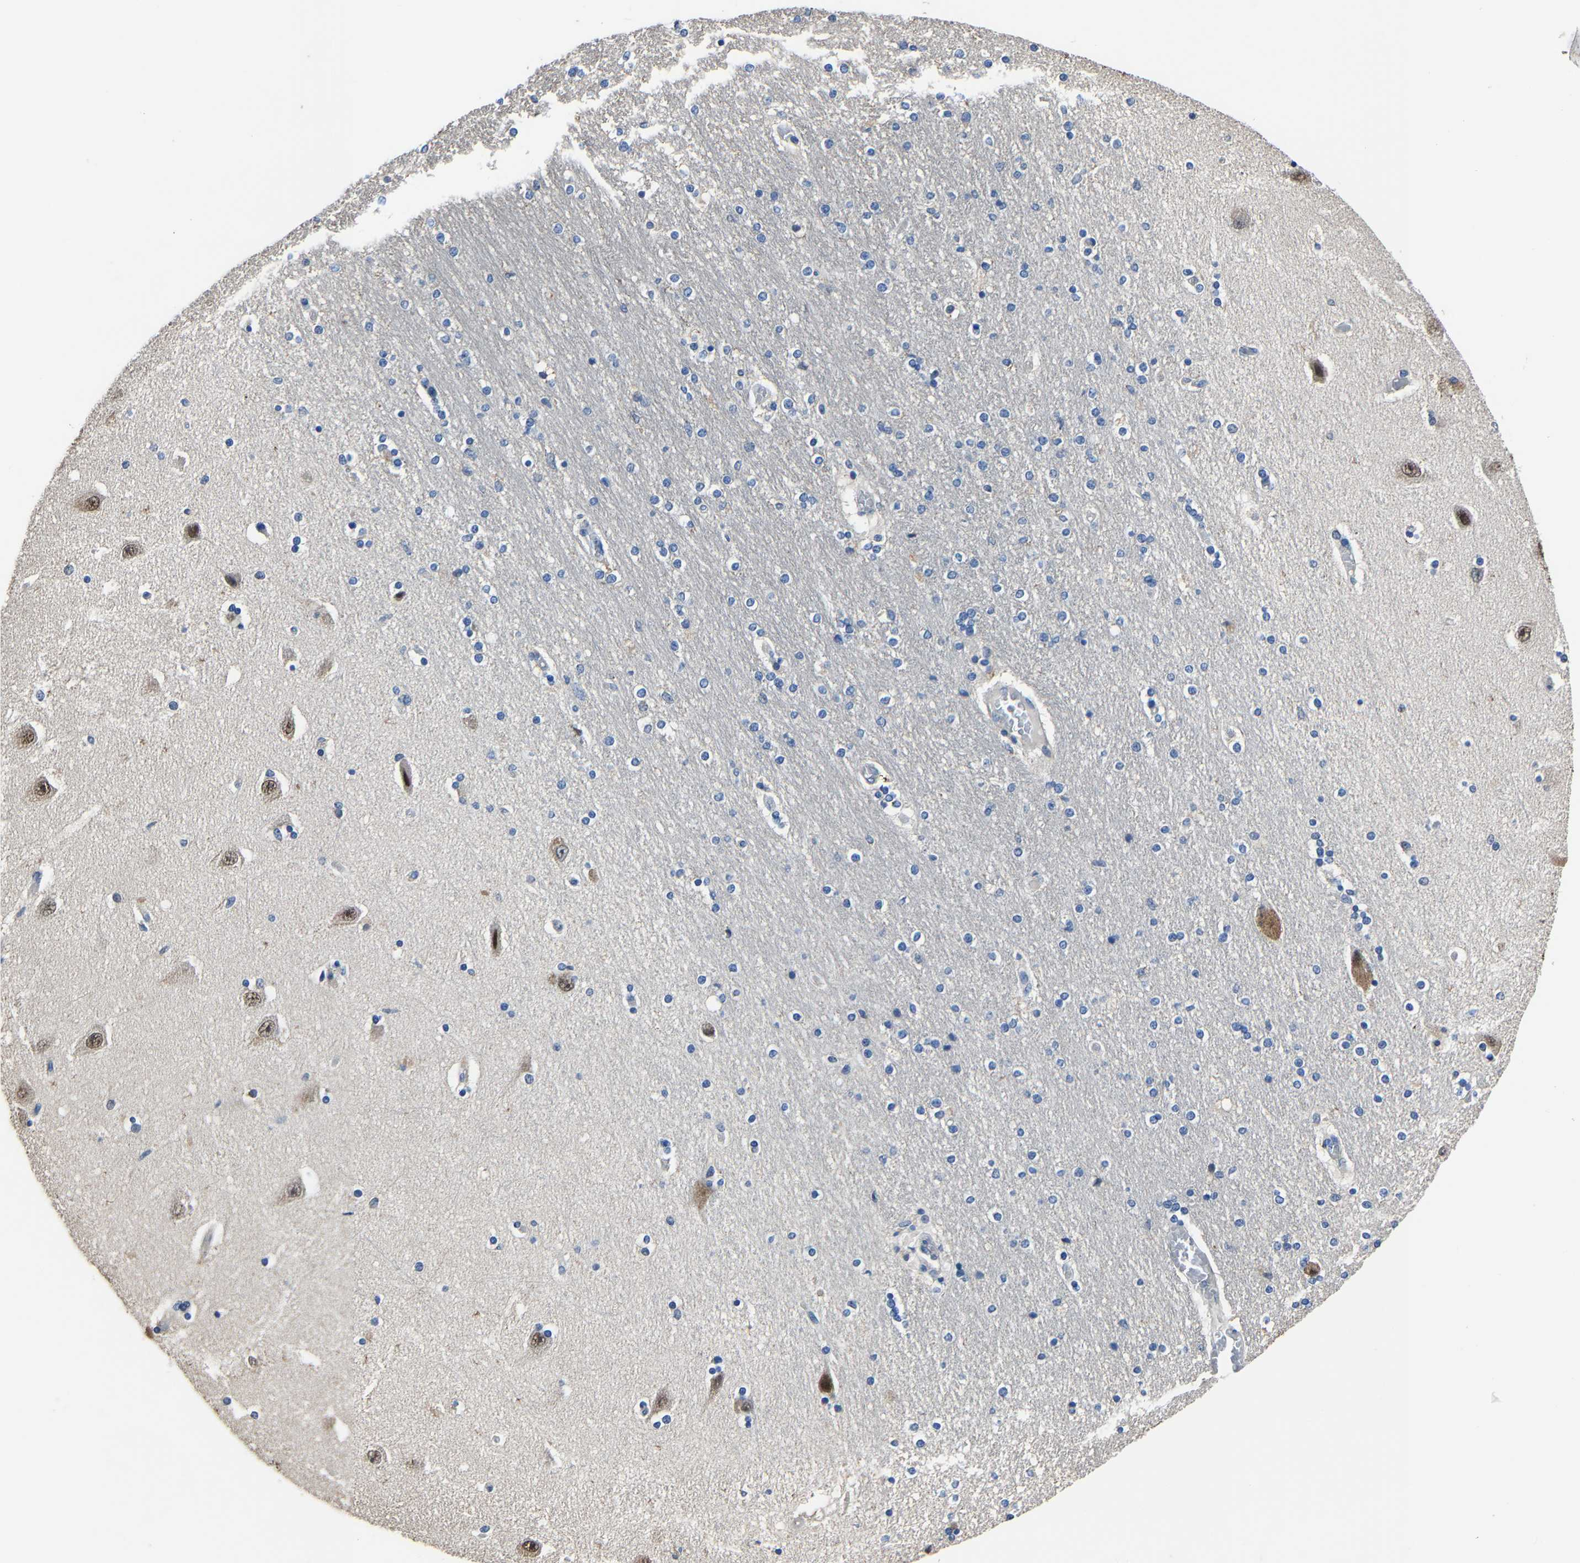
{"staining": {"intensity": "negative", "quantity": "none", "location": "none"}, "tissue": "hippocampus", "cell_type": "Glial cells", "image_type": "normal", "snomed": [{"axis": "morphology", "description": "Normal tissue, NOS"}, {"axis": "topography", "description": "Hippocampus"}], "caption": "This is a histopathology image of immunohistochemistry staining of normal hippocampus, which shows no staining in glial cells. Brightfield microscopy of immunohistochemistry (IHC) stained with DAB (3,3'-diaminobenzidine) (brown) and hematoxylin (blue), captured at high magnification.", "gene": "STRBP", "patient": {"sex": "female", "age": 54}}